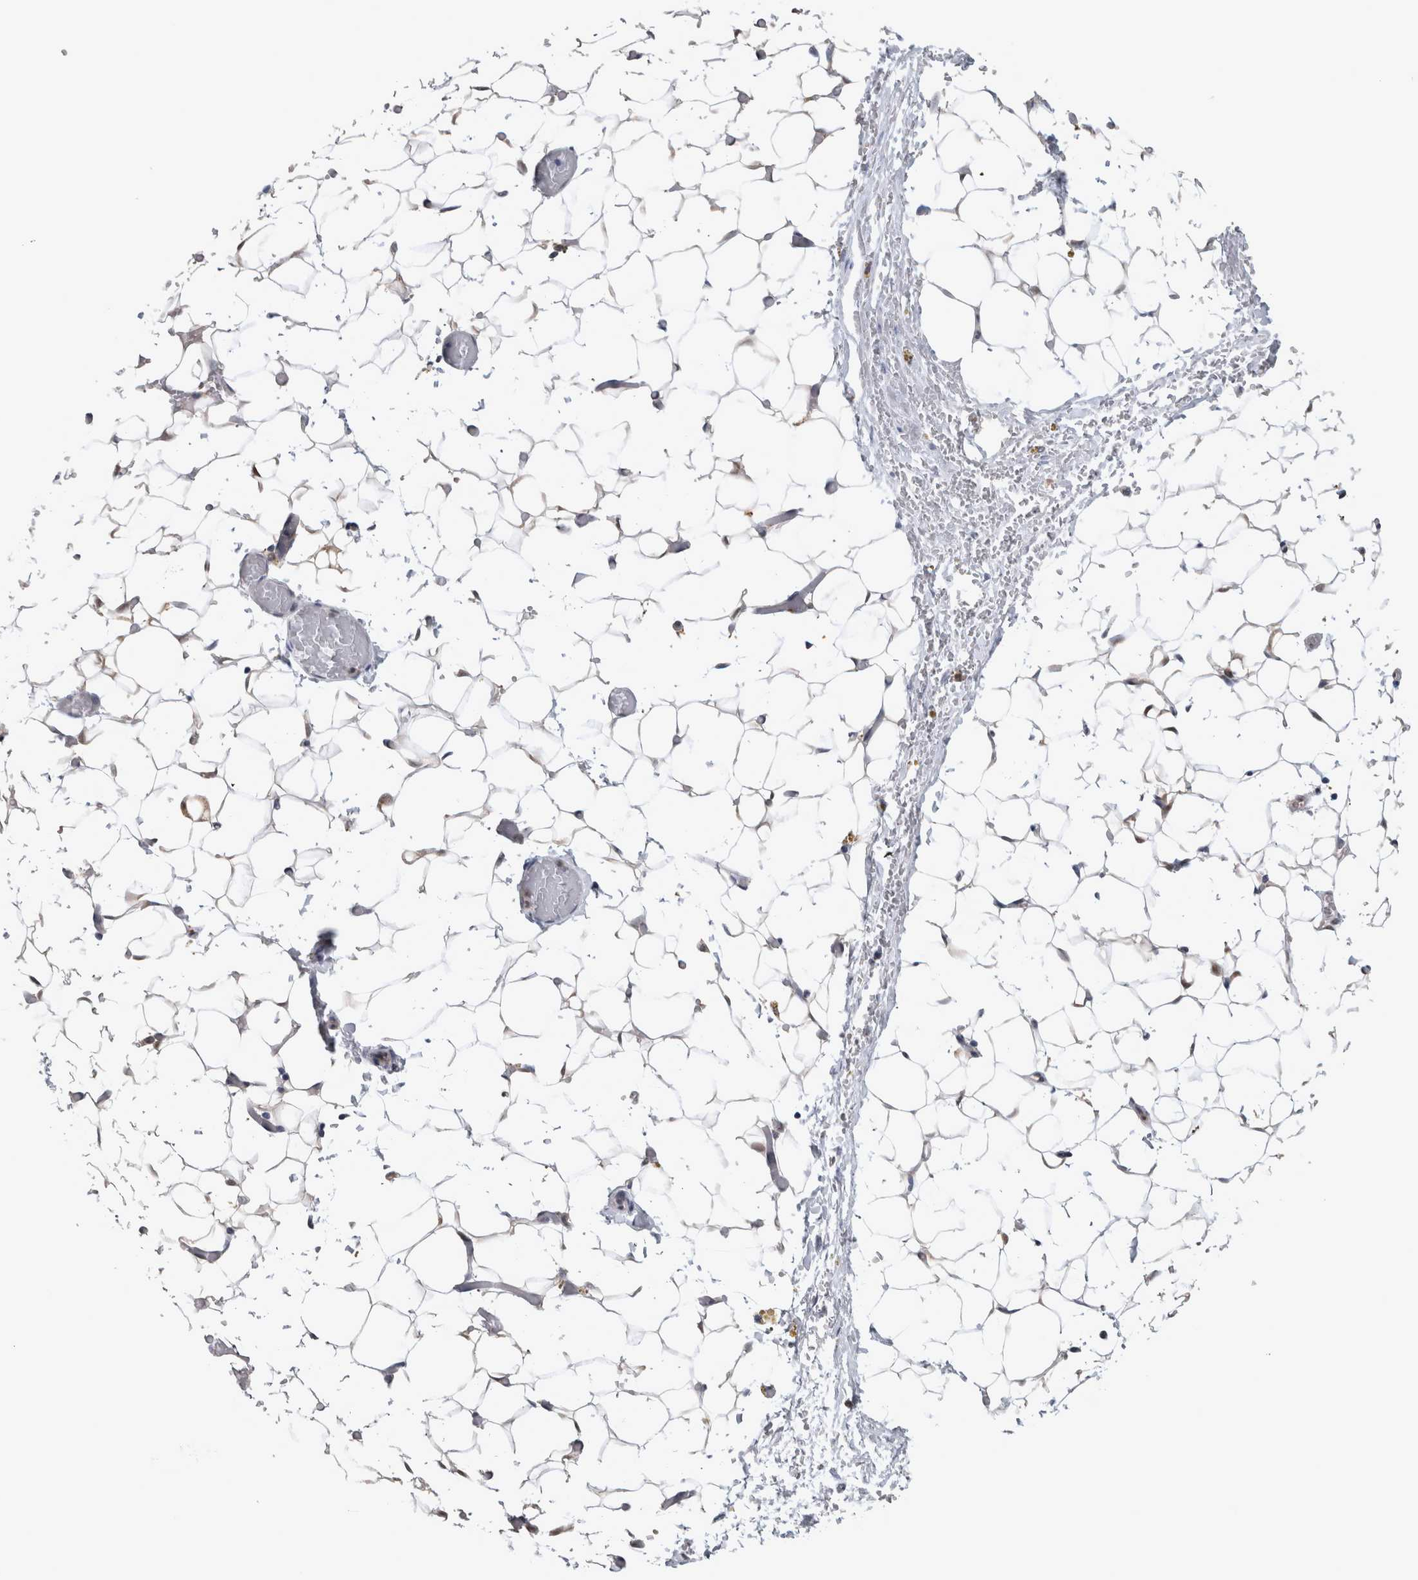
{"staining": {"intensity": "negative", "quantity": "none", "location": "none"}, "tissue": "adipose tissue", "cell_type": "Adipocytes", "image_type": "normal", "snomed": [{"axis": "morphology", "description": "Normal tissue, NOS"}, {"axis": "topography", "description": "Kidney"}, {"axis": "topography", "description": "Peripheral nerve tissue"}], "caption": "A high-resolution micrograph shows immunohistochemistry (IHC) staining of normal adipose tissue, which shows no significant expression in adipocytes. The staining was performed using DAB (3,3'-diaminobenzidine) to visualize the protein expression in brown, while the nuclei were stained in blue with hematoxylin (Magnification: 20x).", "gene": "NAPRT", "patient": {"sex": "male", "age": 7}}